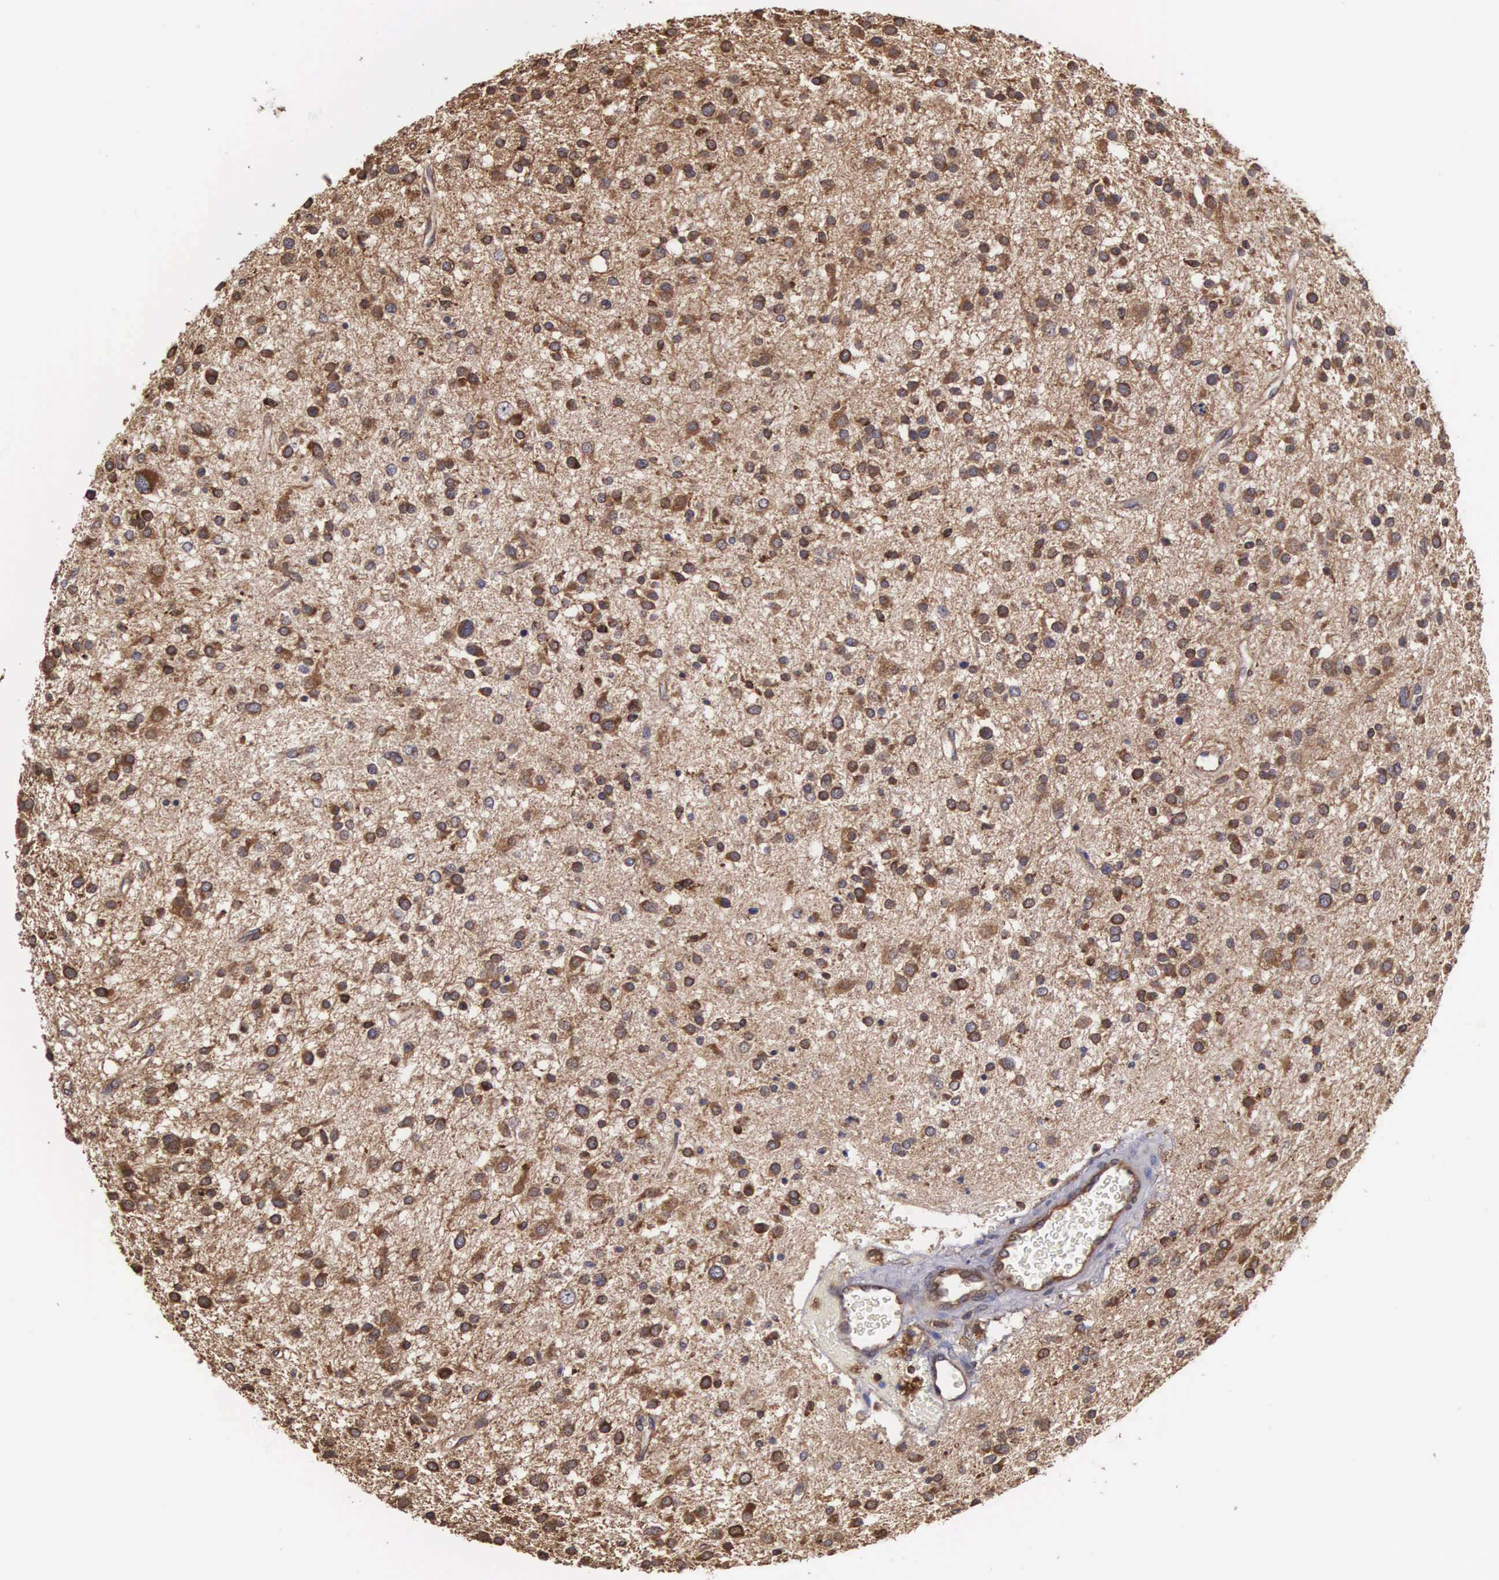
{"staining": {"intensity": "moderate", "quantity": ">75%", "location": "cytoplasmic/membranous"}, "tissue": "glioma", "cell_type": "Tumor cells", "image_type": "cancer", "snomed": [{"axis": "morphology", "description": "Glioma, malignant, Low grade"}, {"axis": "topography", "description": "Brain"}], "caption": "Protein staining displays moderate cytoplasmic/membranous staining in about >75% of tumor cells in malignant glioma (low-grade). (DAB (3,3'-diaminobenzidine) IHC with brightfield microscopy, high magnification).", "gene": "DHRS1", "patient": {"sex": "female", "age": 36}}